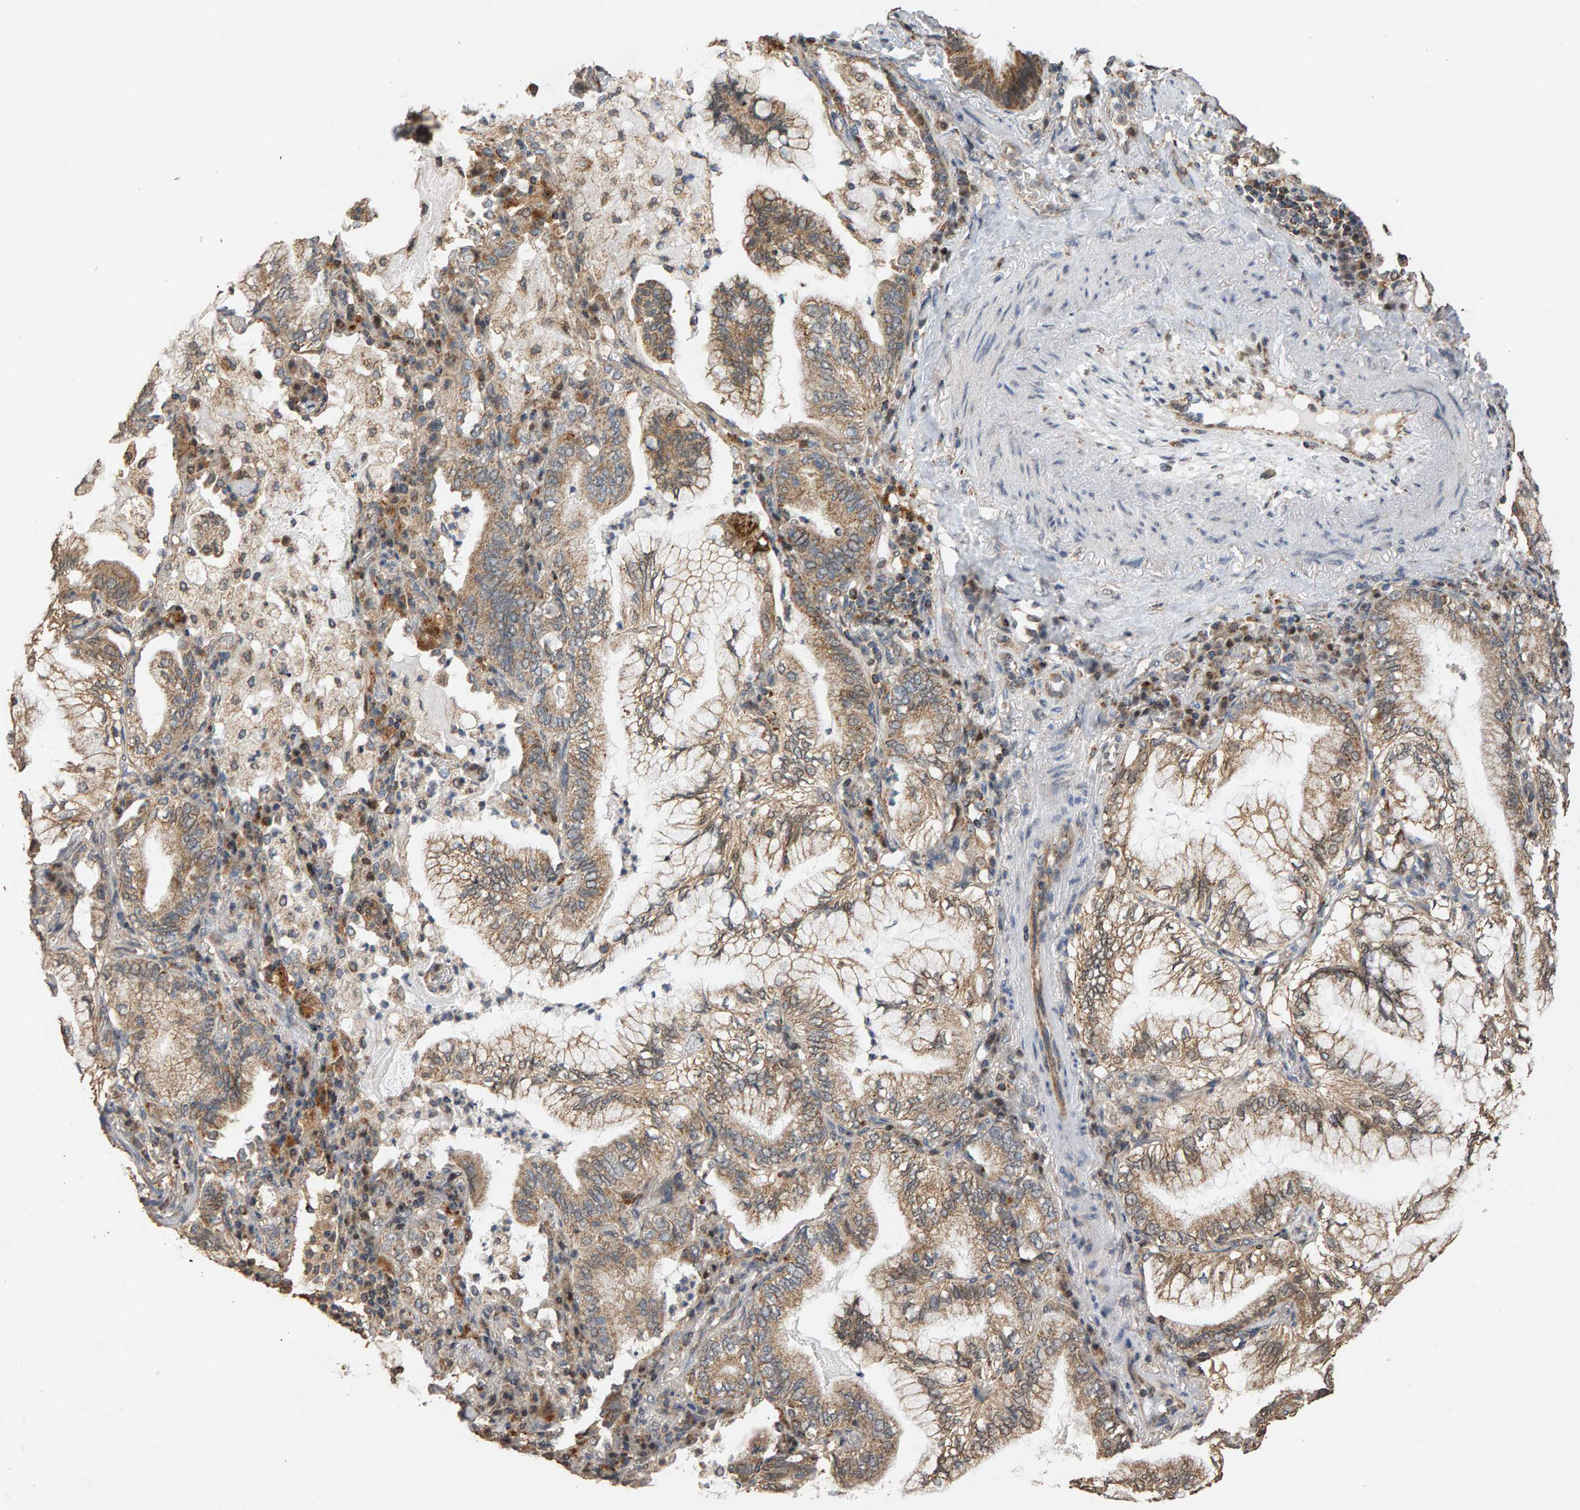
{"staining": {"intensity": "moderate", "quantity": ">75%", "location": "cytoplasmic/membranous,nuclear"}, "tissue": "lung cancer", "cell_type": "Tumor cells", "image_type": "cancer", "snomed": [{"axis": "morphology", "description": "Adenocarcinoma, NOS"}, {"axis": "topography", "description": "Lung"}], "caption": "Tumor cells show medium levels of moderate cytoplasmic/membranous and nuclear expression in approximately >75% of cells in lung cancer (adenocarcinoma).", "gene": "GSTK1", "patient": {"sex": "female", "age": 70}}